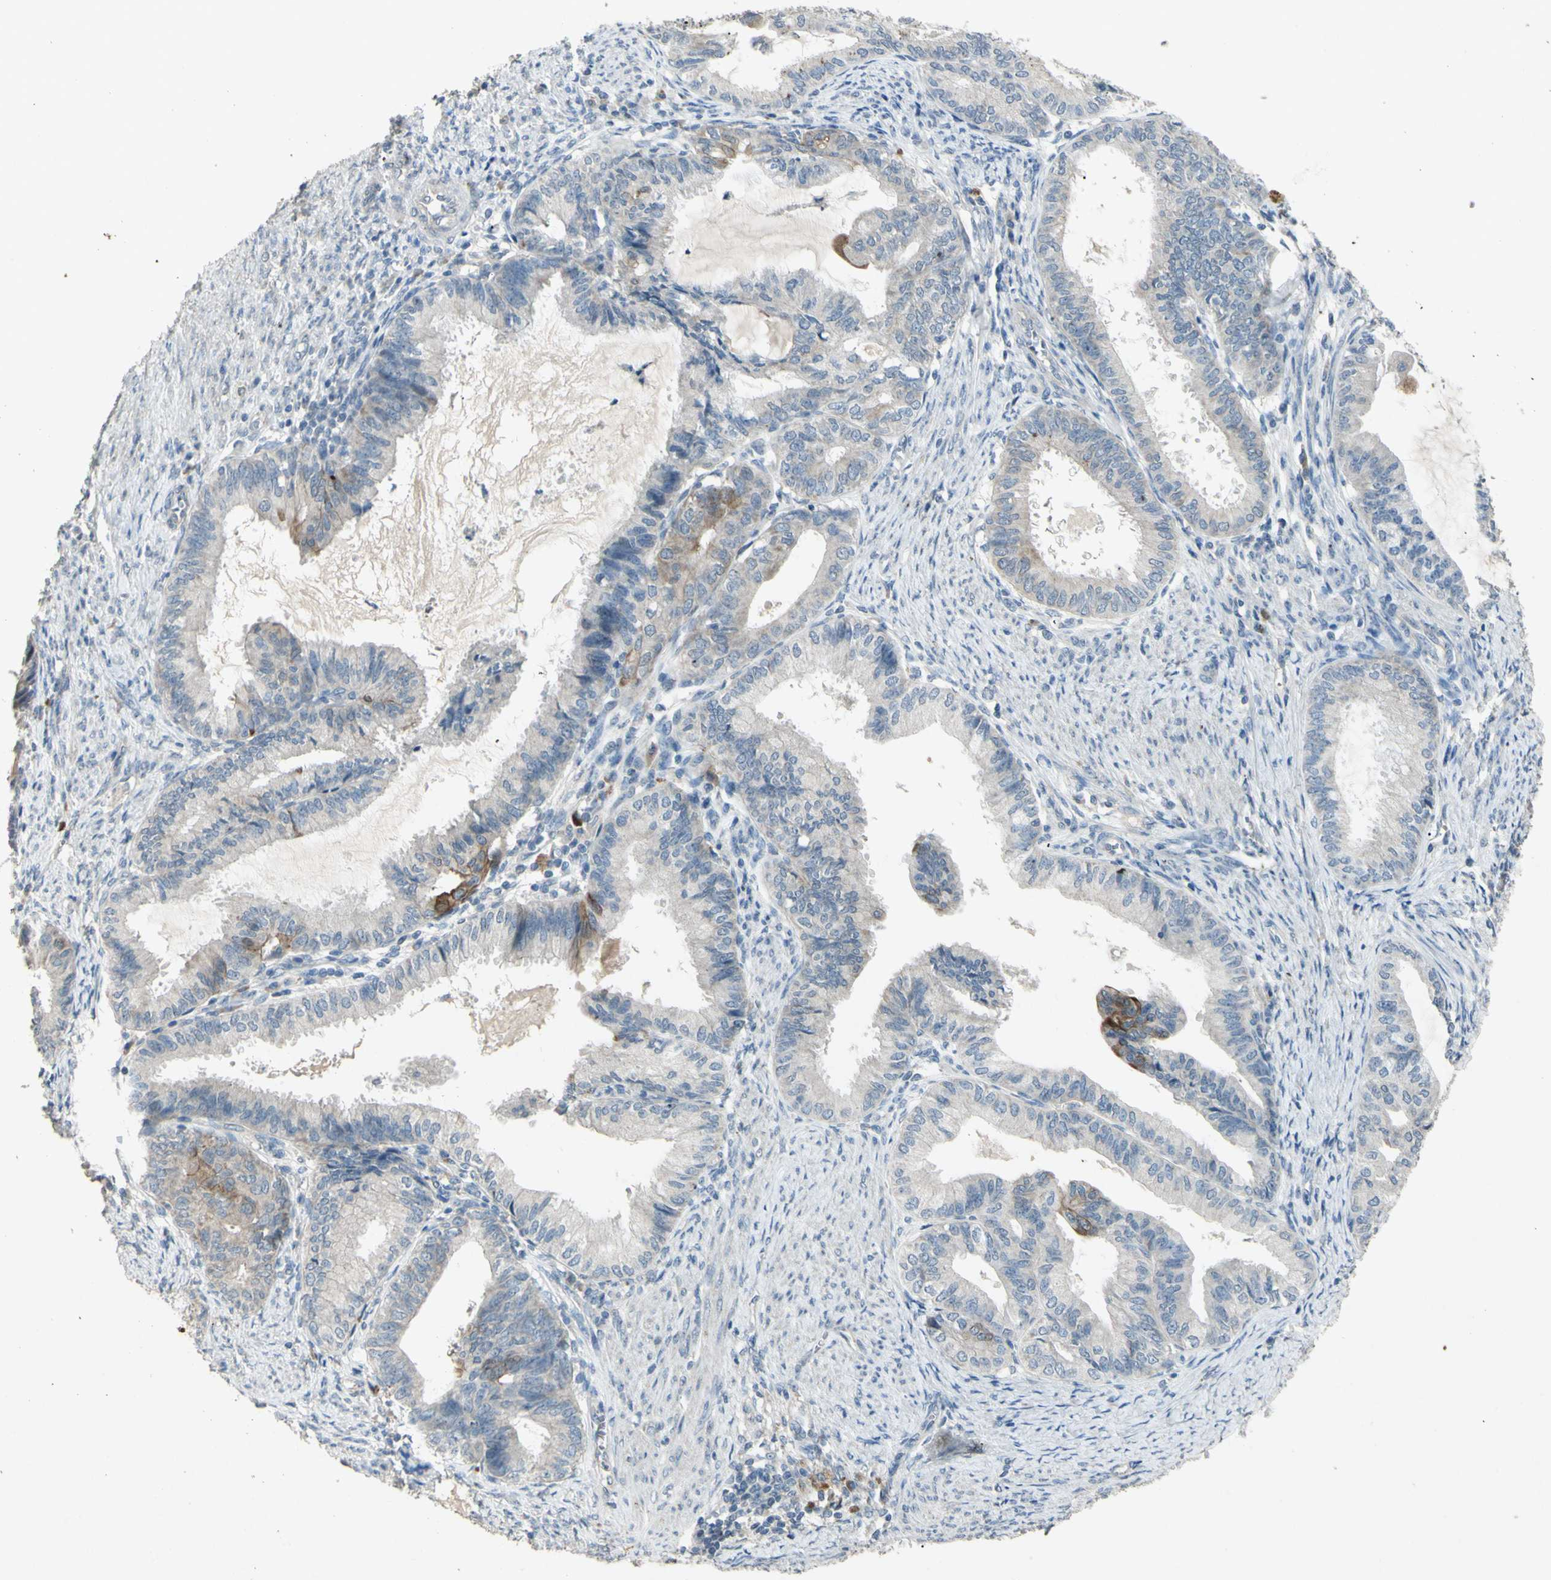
{"staining": {"intensity": "strong", "quantity": "<25%", "location": "cytoplasmic/membranous"}, "tissue": "endometrial cancer", "cell_type": "Tumor cells", "image_type": "cancer", "snomed": [{"axis": "morphology", "description": "Adenocarcinoma, NOS"}, {"axis": "topography", "description": "Endometrium"}], "caption": "The photomicrograph exhibits immunohistochemical staining of endometrial adenocarcinoma. There is strong cytoplasmic/membranous positivity is seen in approximately <25% of tumor cells. (brown staining indicates protein expression, while blue staining denotes nuclei).", "gene": "TIMM21", "patient": {"sex": "female", "age": 86}}